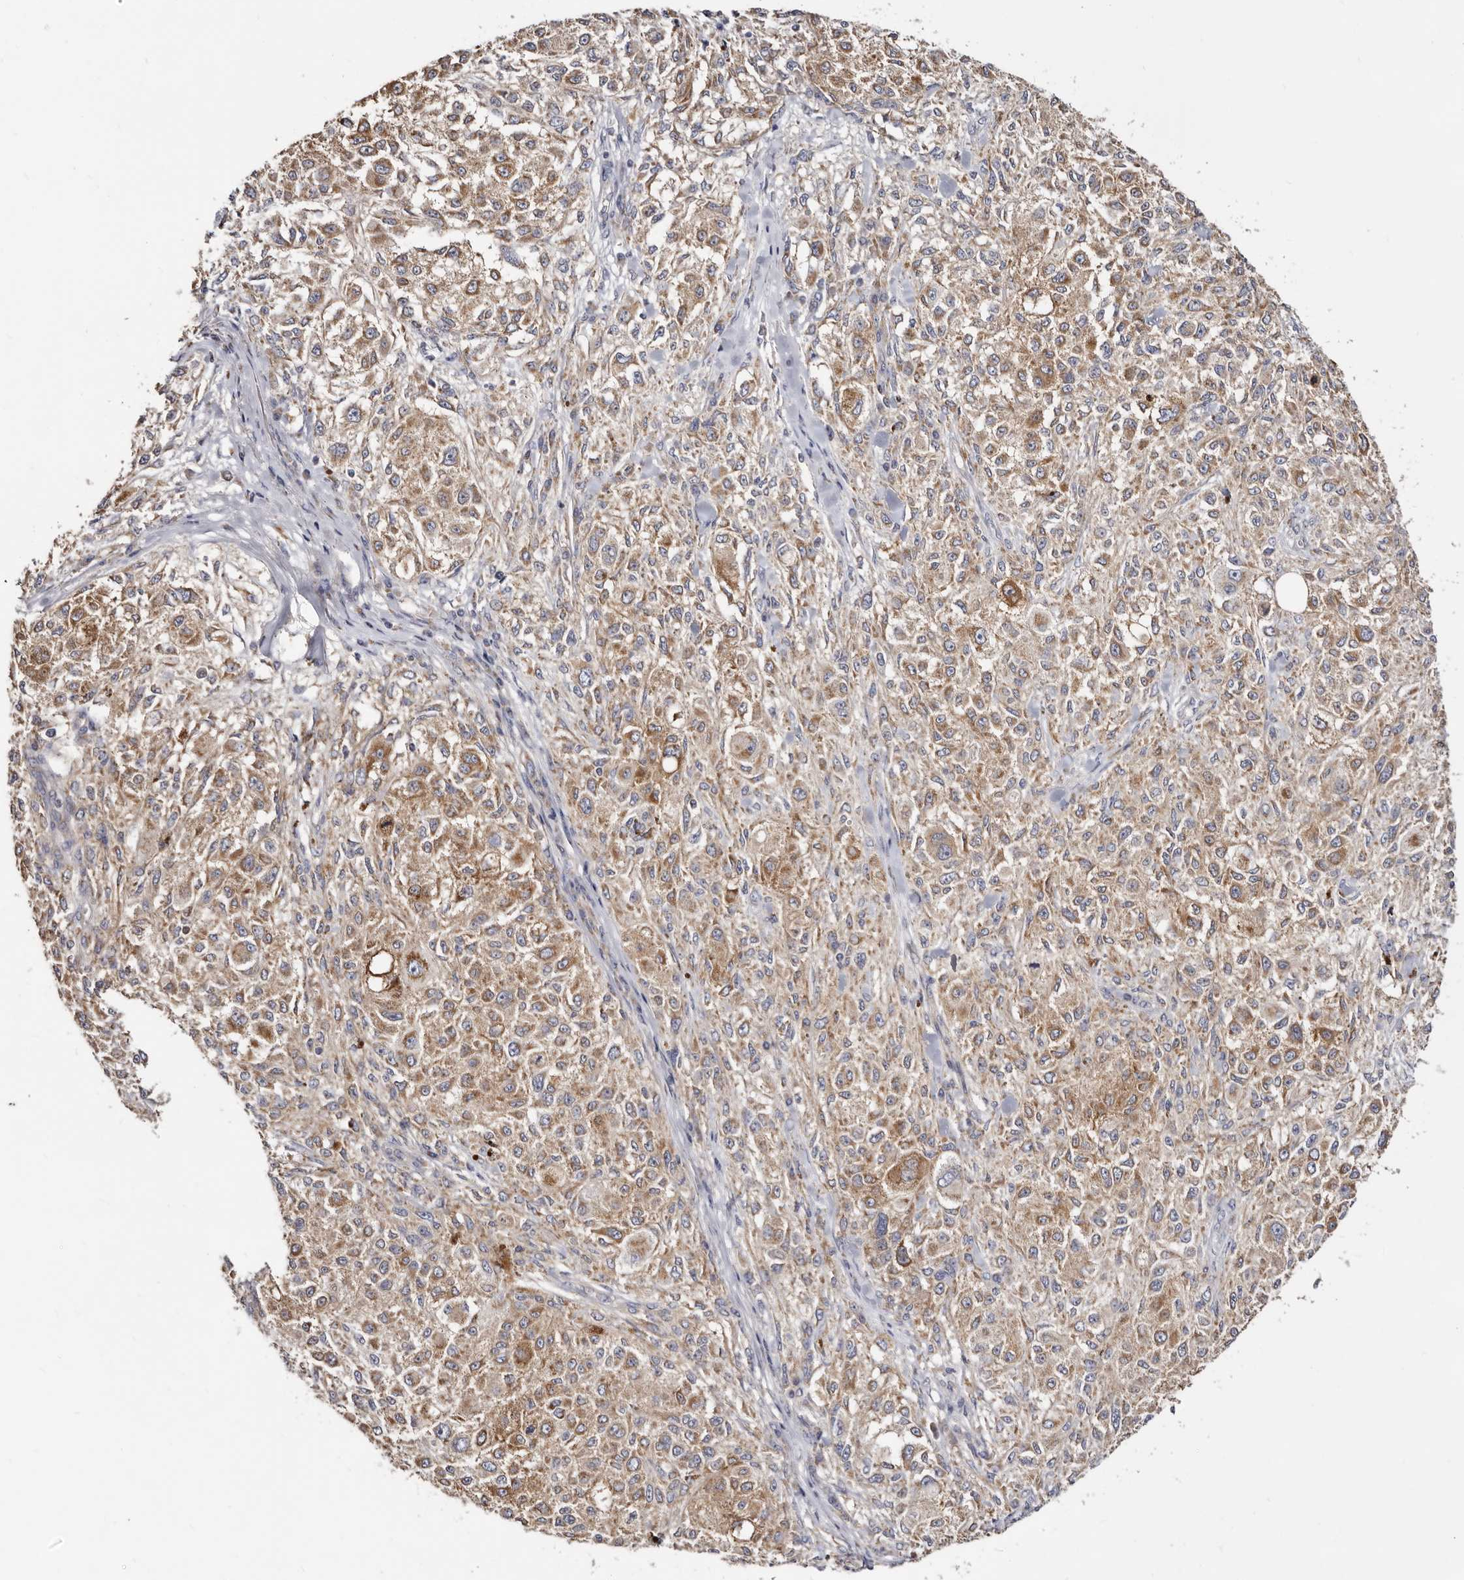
{"staining": {"intensity": "moderate", "quantity": ">75%", "location": "cytoplasmic/membranous"}, "tissue": "melanoma", "cell_type": "Tumor cells", "image_type": "cancer", "snomed": [{"axis": "morphology", "description": "Necrosis, NOS"}, {"axis": "morphology", "description": "Malignant melanoma, NOS"}, {"axis": "topography", "description": "Skin"}], "caption": "Brown immunohistochemical staining in malignant melanoma demonstrates moderate cytoplasmic/membranous staining in approximately >75% of tumor cells.", "gene": "BAIAP2L1", "patient": {"sex": "female", "age": 87}}